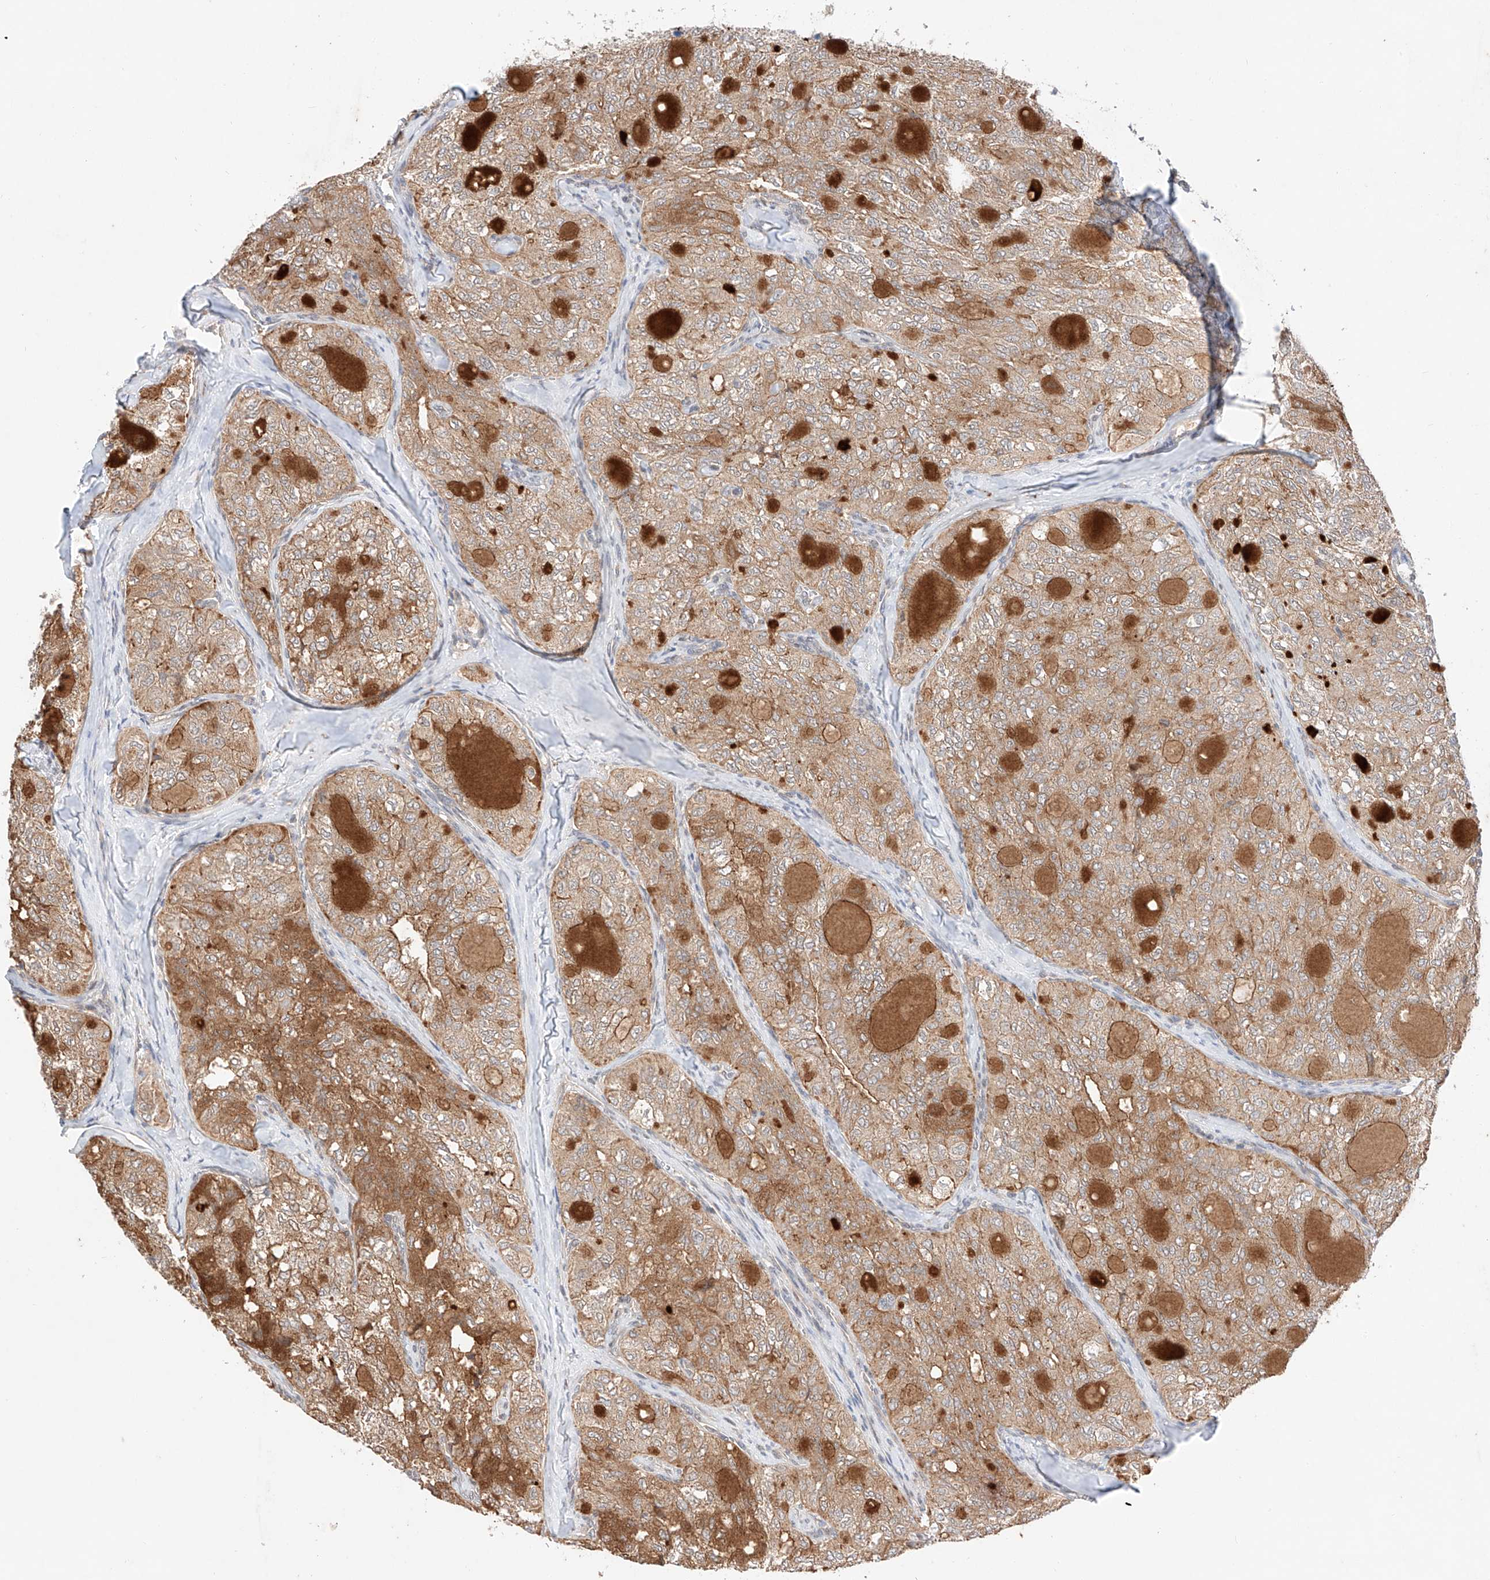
{"staining": {"intensity": "moderate", "quantity": ">75%", "location": "cytoplasmic/membranous"}, "tissue": "thyroid cancer", "cell_type": "Tumor cells", "image_type": "cancer", "snomed": [{"axis": "morphology", "description": "Follicular adenoma carcinoma, NOS"}, {"axis": "topography", "description": "Thyroid gland"}], "caption": "Thyroid follicular adenoma carcinoma was stained to show a protein in brown. There is medium levels of moderate cytoplasmic/membranous expression in about >75% of tumor cells.", "gene": "GCNT1", "patient": {"sex": "male", "age": 75}}